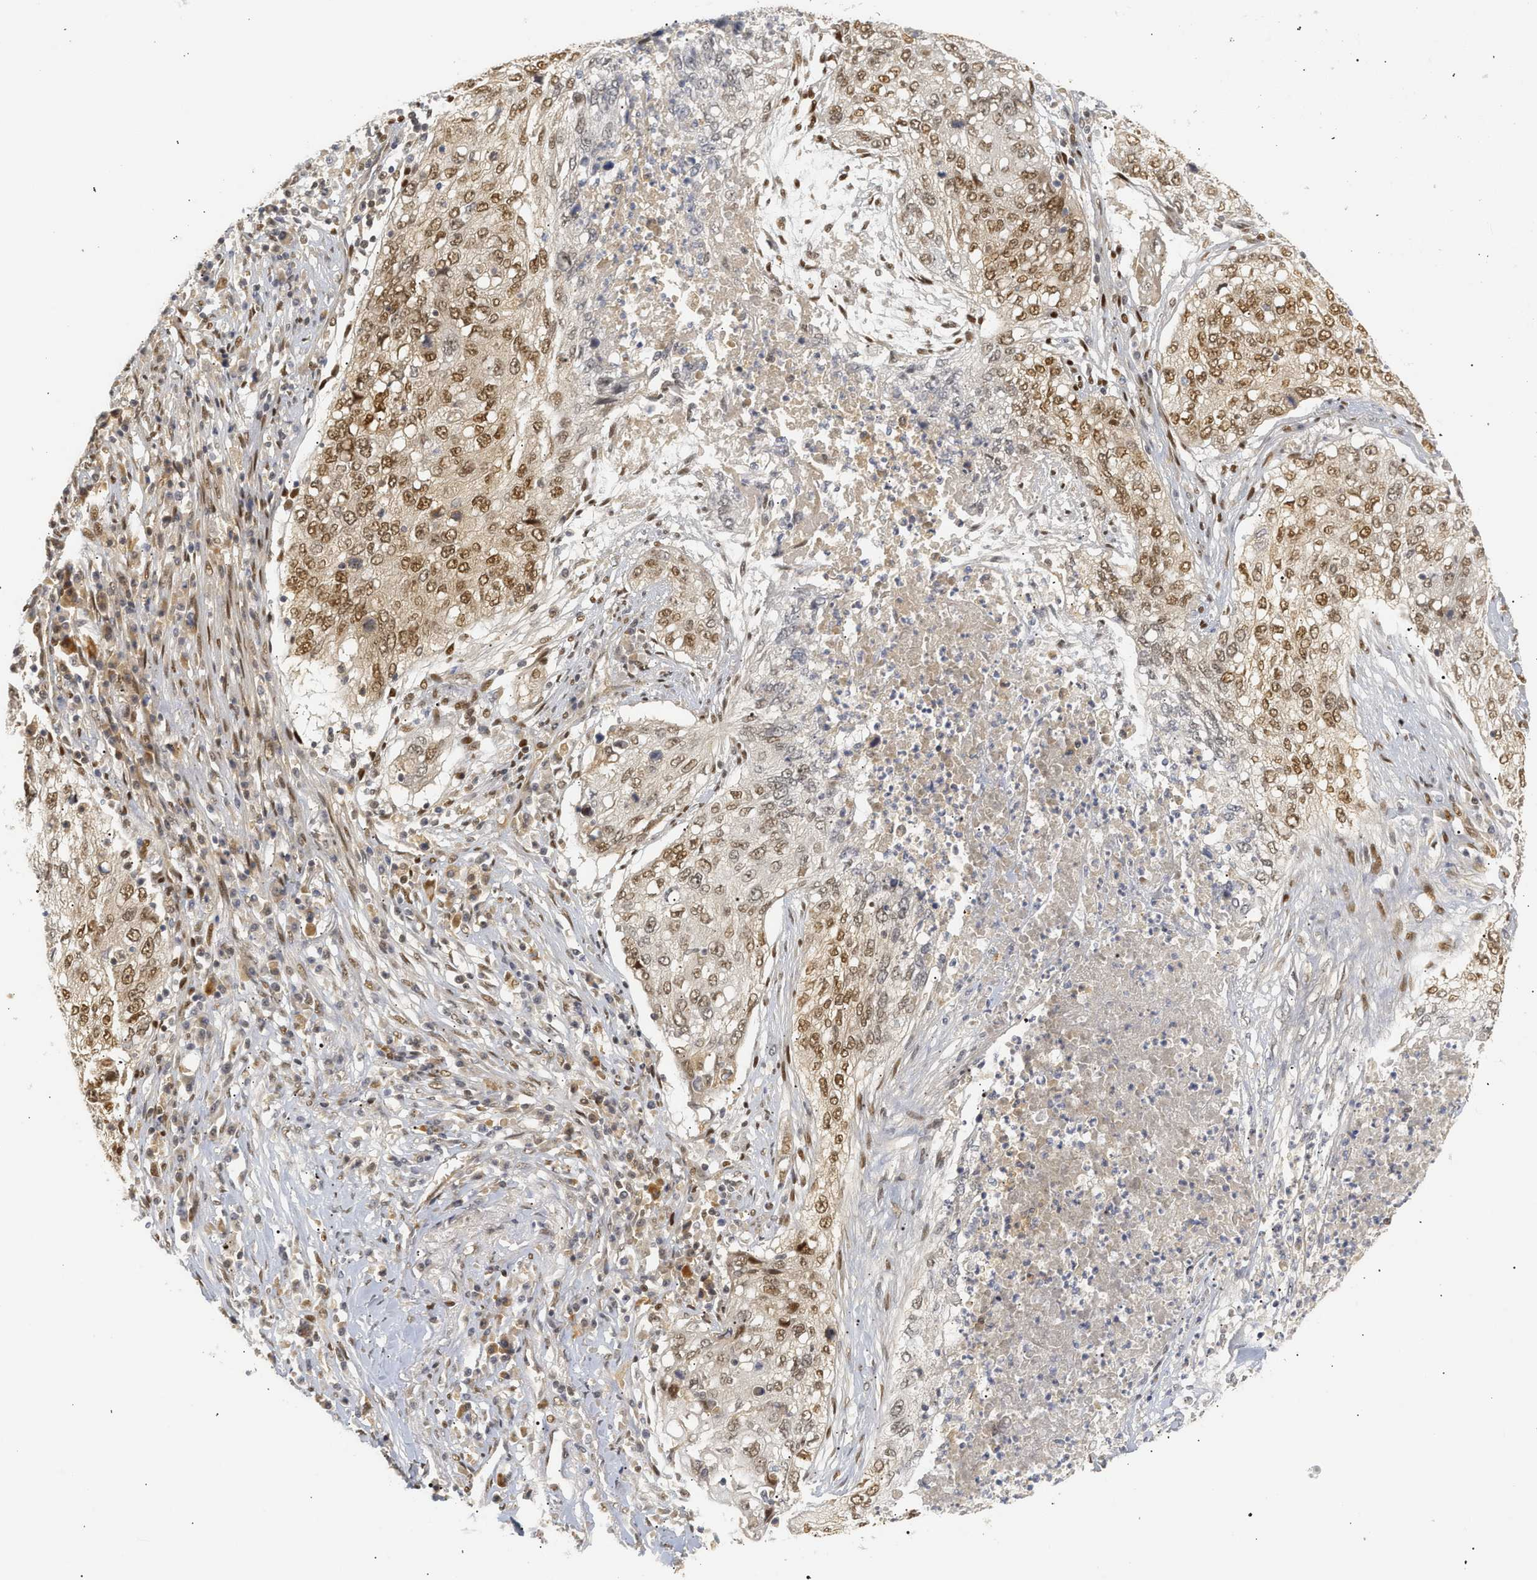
{"staining": {"intensity": "moderate", "quantity": ">75%", "location": "nuclear"}, "tissue": "lung cancer", "cell_type": "Tumor cells", "image_type": "cancer", "snomed": [{"axis": "morphology", "description": "Squamous cell carcinoma, NOS"}, {"axis": "topography", "description": "Lung"}], "caption": "Tumor cells exhibit moderate nuclear expression in about >75% of cells in lung cancer (squamous cell carcinoma). Using DAB (3,3'-diaminobenzidine) (brown) and hematoxylin (blue) stains, captured at high magnification using brightfield microscopy.", "gene": "SSBP2", "patient": {"sex": "female", "age": 63}}